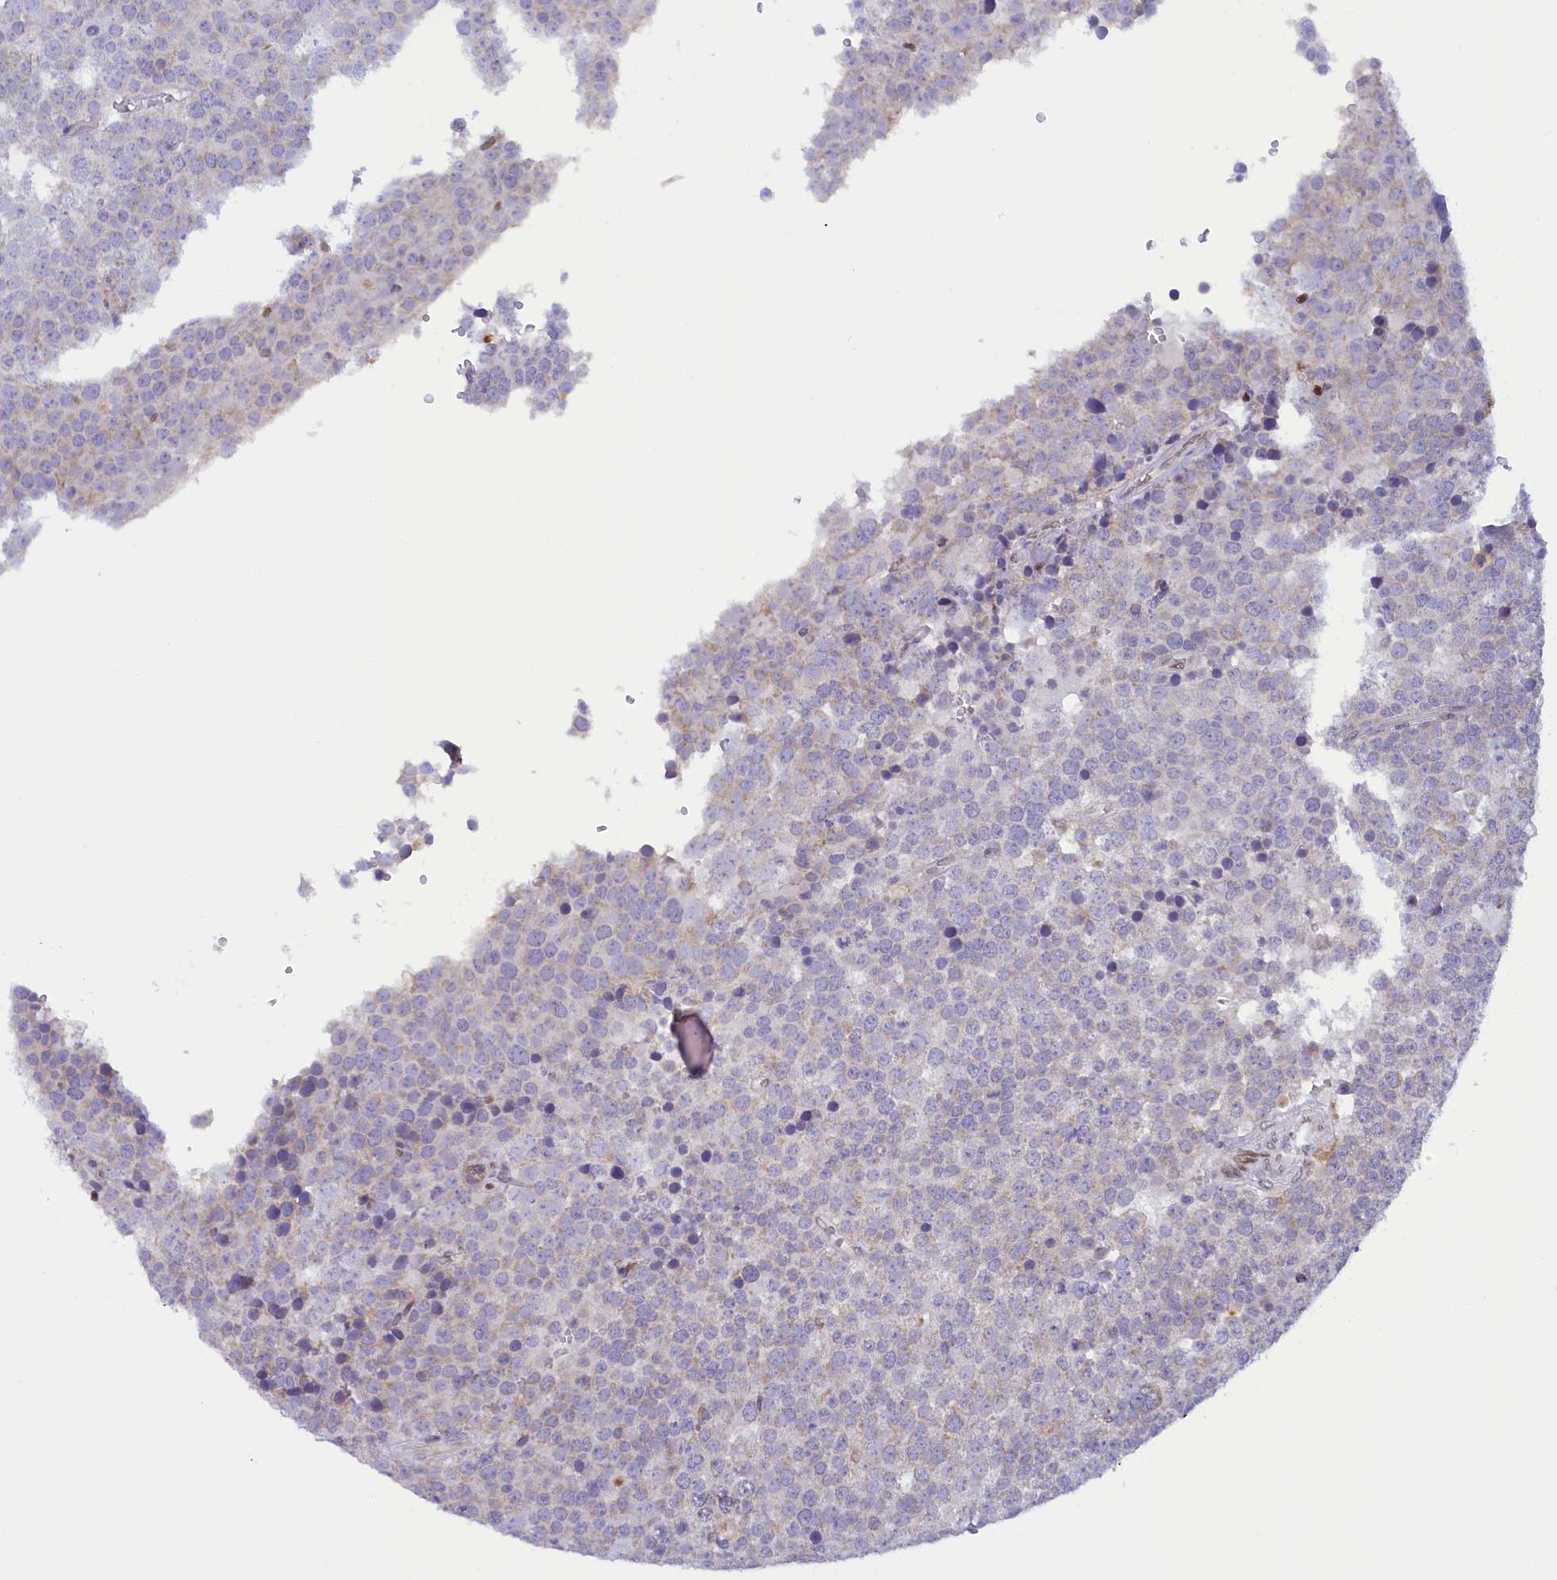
{"staining": {"intensity": "negative", "quantity": "none", "location": "none"}, "tissue": "testis cancer", "cell_type": "Tumor cells", "image_type": "cancer", "snomed": [{"axis": "morphology", "description": "Seminoma, NOS"}, {"axis": "topography", "description": "Testis"}], "caption": "Tumor cells show no significant positivity in testis seminoma. (DAB immunohistochemistry (IHC), high magnification).", "gene": "IZUMO2", "patient": {"sex": "male", "age": 71}}